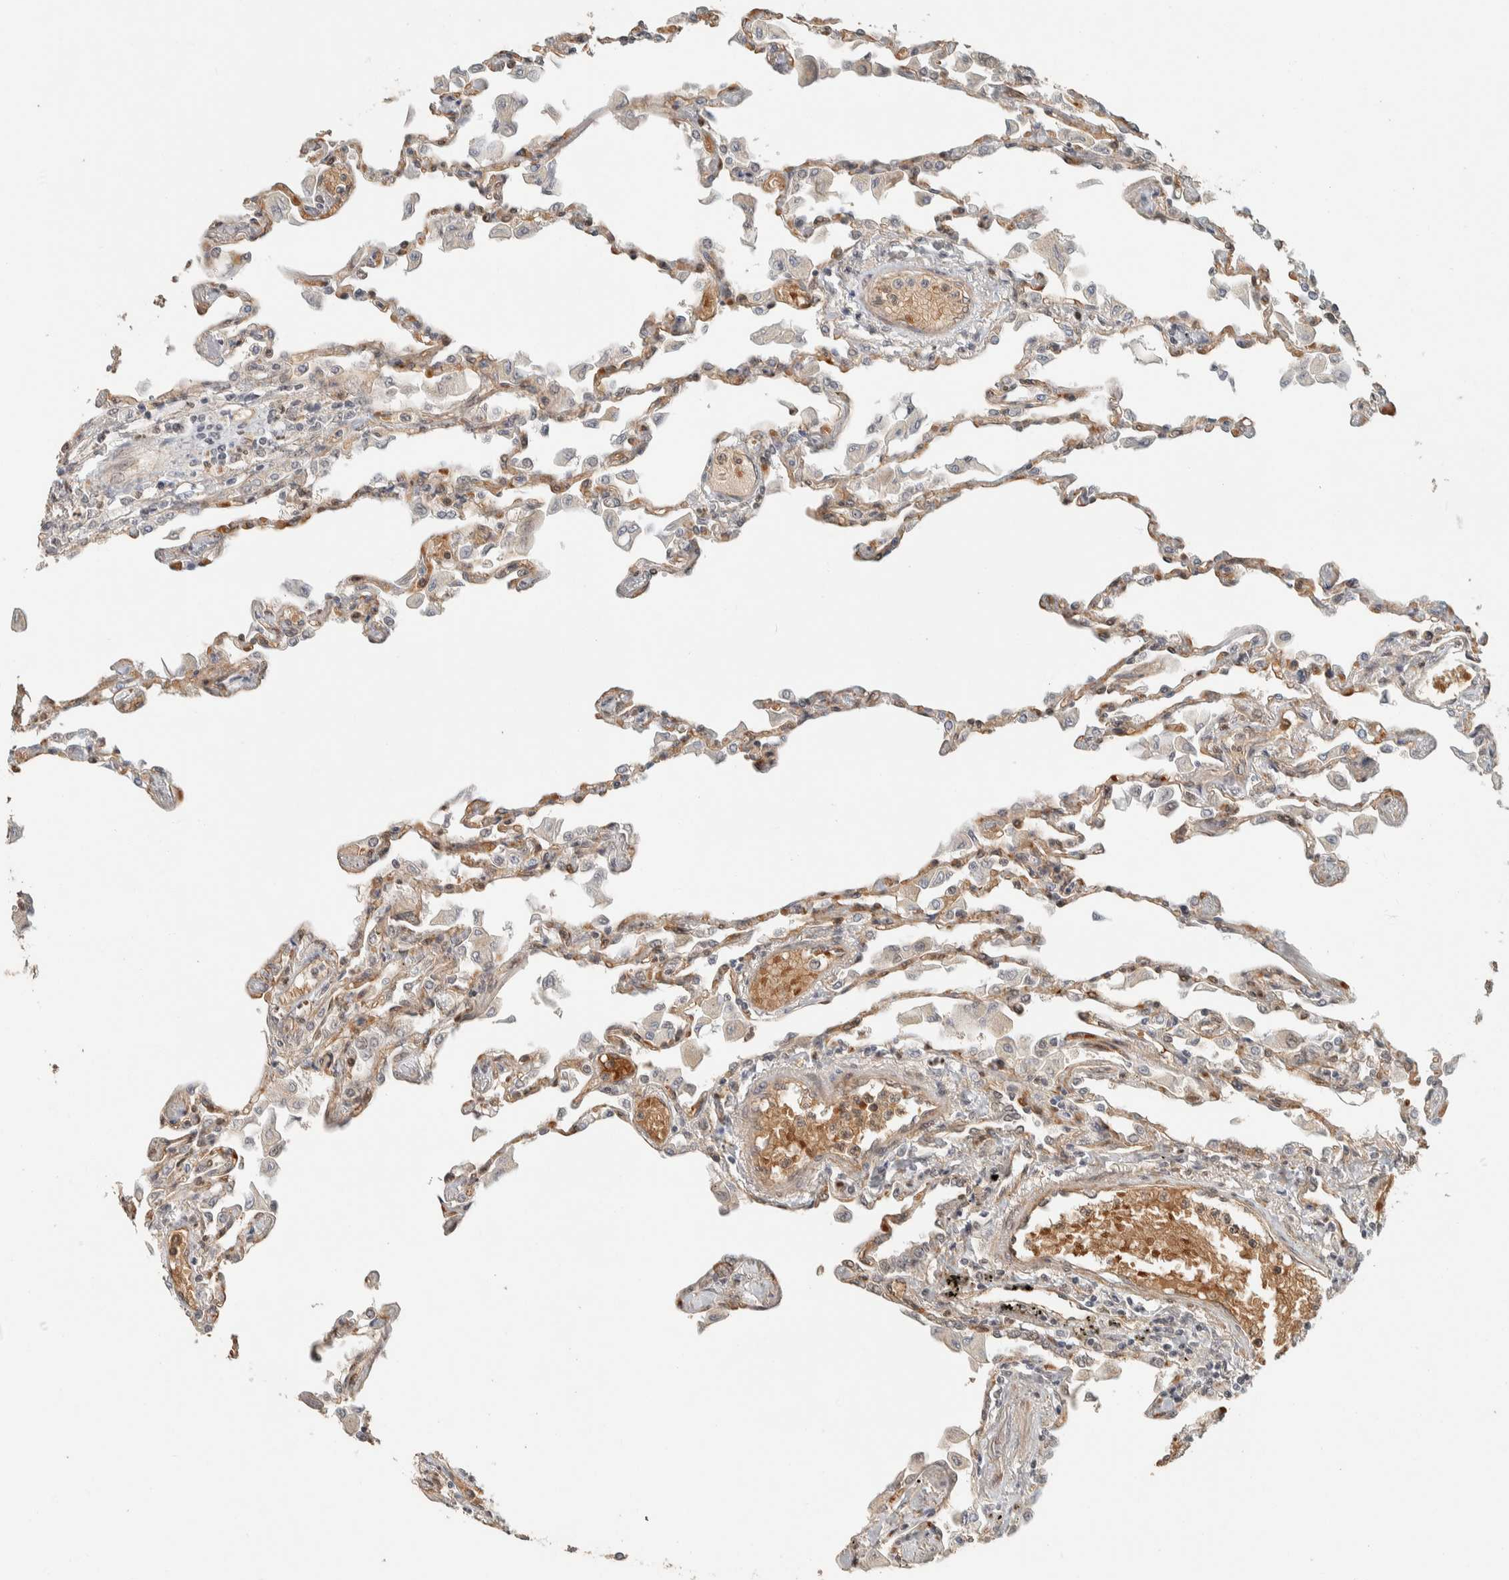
{"staining": {"intensity": "weak", "quantity": ">75%", "location": "cytoplasmic/membranous"}, "tissue": "lung", "cell_type": "Alveolar cells", "image_type": "normal", "snomed": [{"axis": "morphology", "description": "Normal tissue, NOS"}, {"axis": "topography", "description": "Bronchus"}, {"axis": "topography", "description": "Lung"}], "caption": "Protein analysis of unremarkable lung demonstrates weak cytoplasmic/membranous staining in approximately >75% of alveolar cells.", "gene": "ZBTB2", "patient": {"sex": "female", "age": 49}}